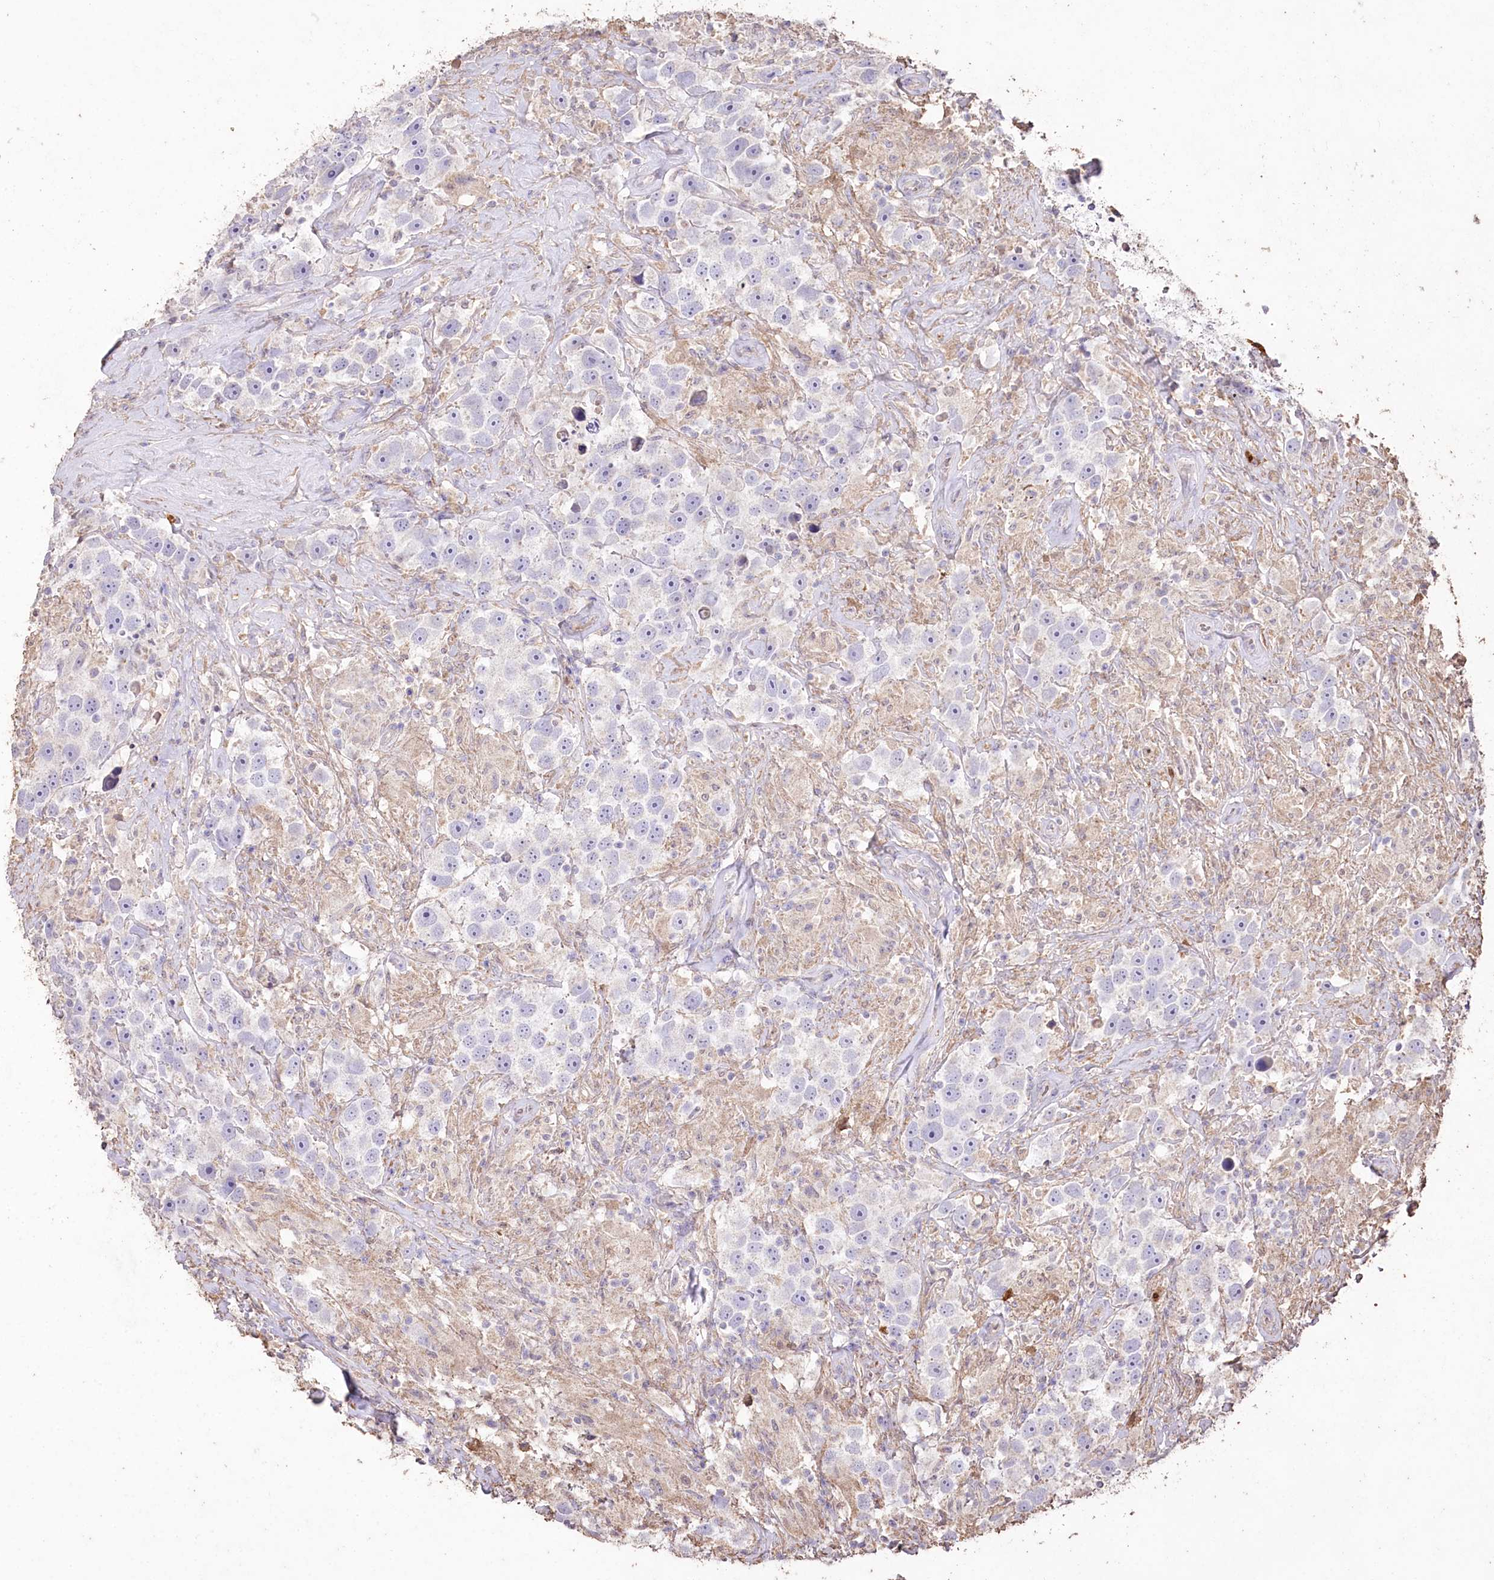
{"staining": {"intensity": "negative", "quantity": "none", "location": "none"}, "tissue": "testis cancer", "cell_type": "Tumor cells", "image_type": "cancer", "snomed": [{"axis": "morphology", "description": "Seminoma, NOS"}, {"axis": "topography", "description": "Testis"}], "caption": "Immunohistochemical staining of human seminoma (testis) exhibits no significant expression in tumor cells.", "gene": "IREB2", "patient": {"sex": "male", "age": 49}}